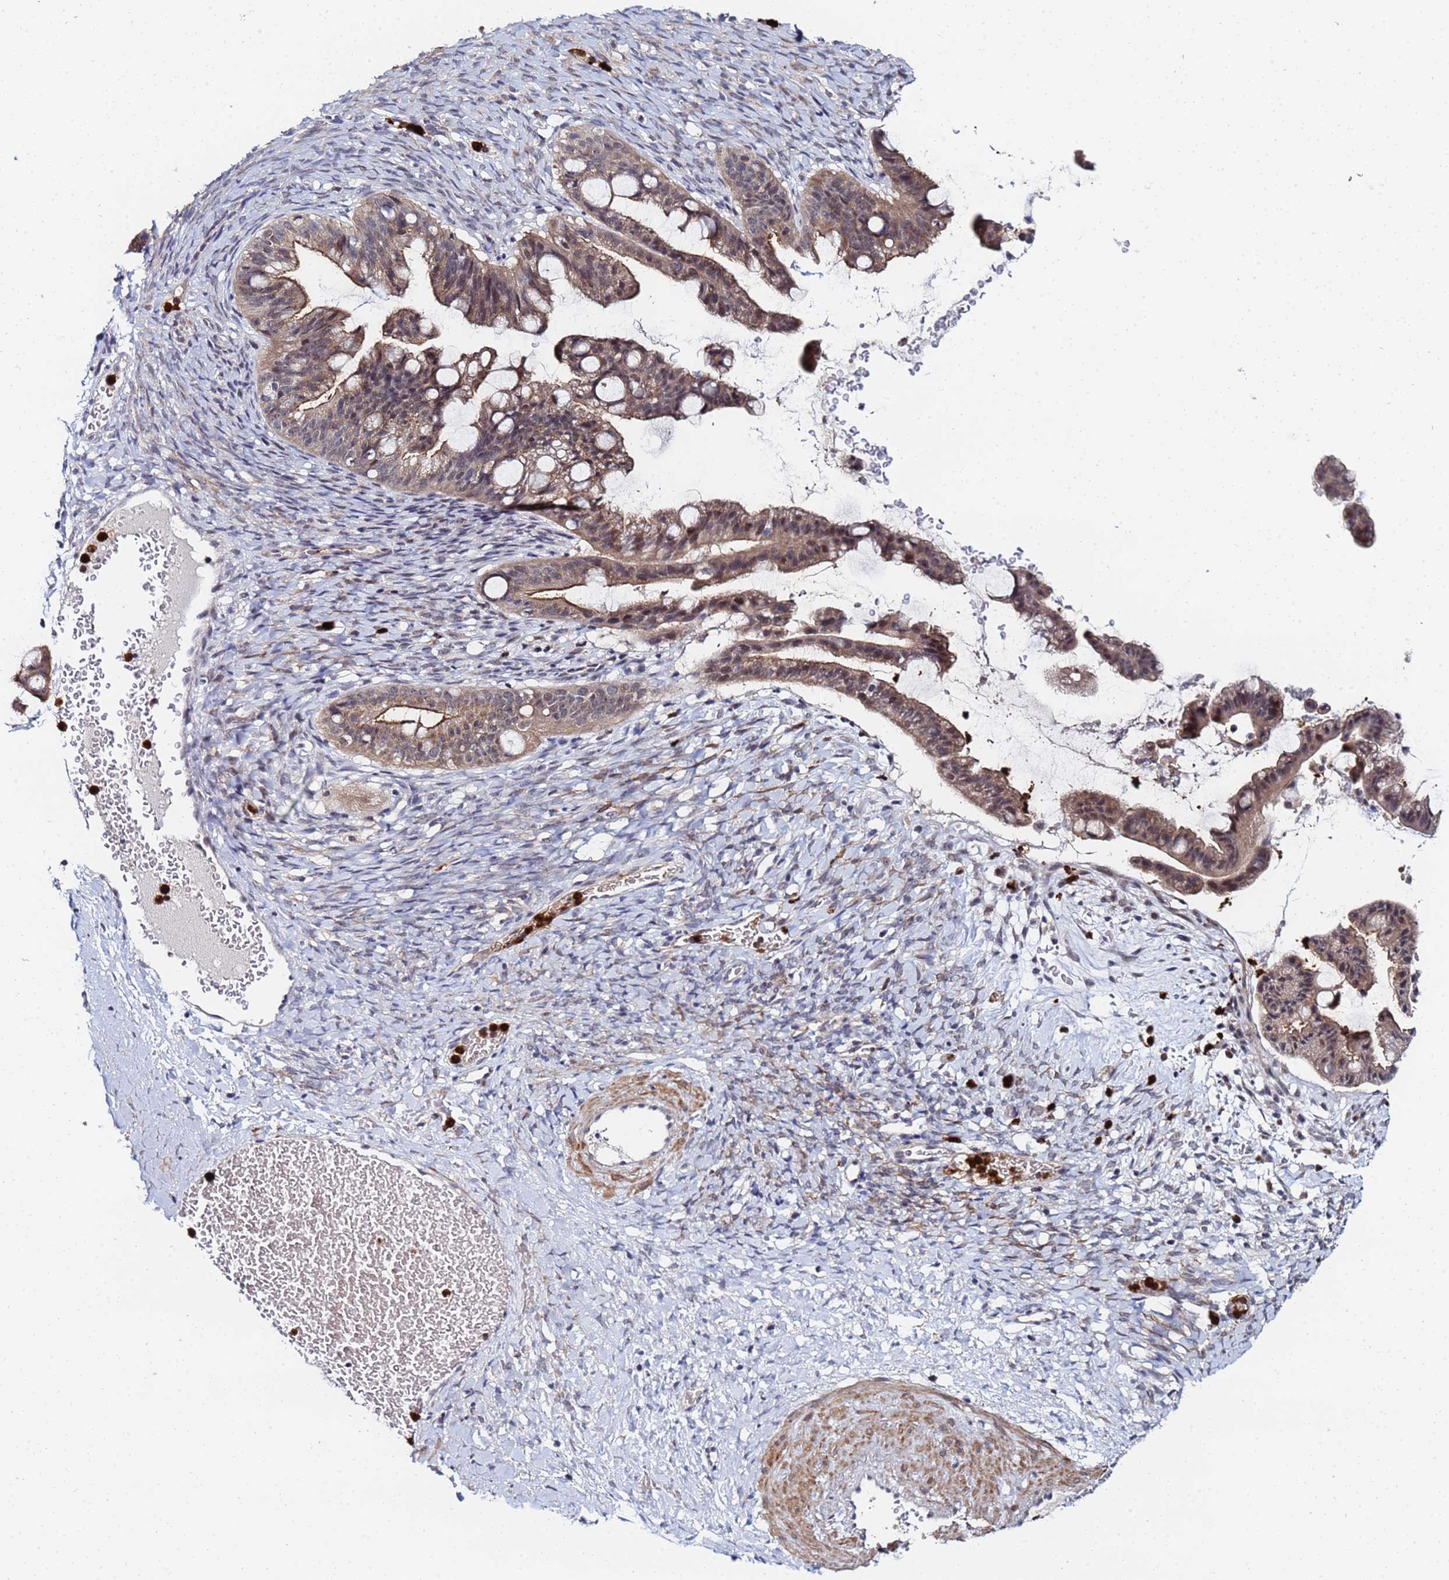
{"staining": {"intensity": "weak", "quantity": "25%-75%", "location": "cytoplasmic/membranous"}, "tissue": "ovarian cancer", "cell_type": "Tumor cells", "image_type": "cancer", "snomed": [{"axis": "morphology", "description": "Cystadenocarcinoma, mucinous, NOS"}, {"axis": "topography", "description": "Ovary"}], "caption": "An image of ovarian mucinous cystadenocarcinoma stained for a protein demonstrates weak cytoplasmic/membranous brown staining in tumor cells. Ihc stains the protein of interest in brown and the nuclei are stained blue.", "gene": "MTCL1", "patient": {"sex": "female", "age": 73}}